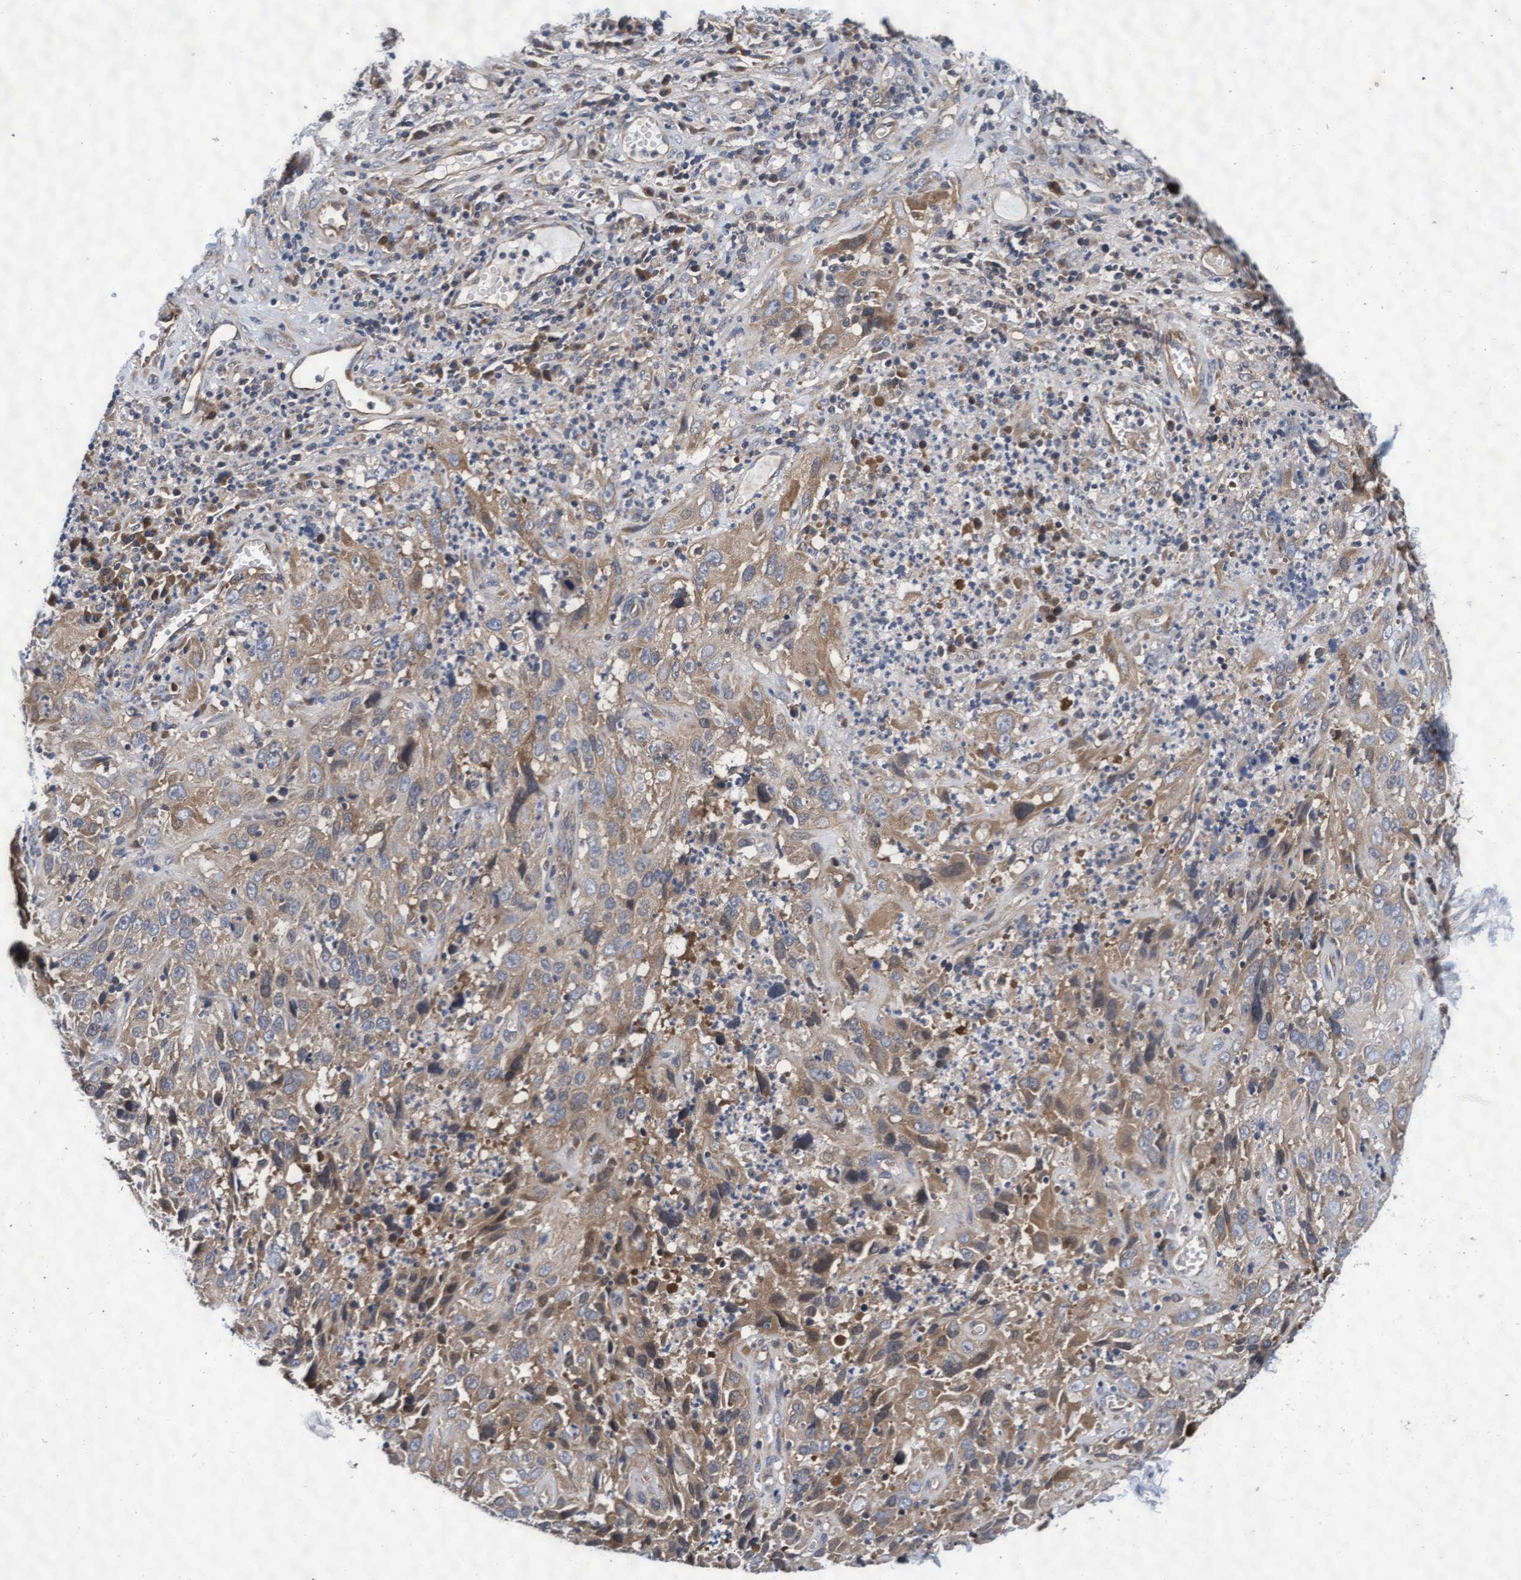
{"staining": {"intensity": "weak", "quantity": "25%-75%", "location": "cytoplasmic/membranous"}, "tissue": "cervical cancer", "cell_type": "Tumor cells", "image_type": "cancer", "snomed": [{"axis": "morphology", "description": "Squamous cell carcinoma, NOS"}, {"axis": "topography", "description": "Cervix"}], "caption": "IHC photomicrograph of neoplastic tissue: cervical cancer (squamous cell carcinoma) stained using immunohistochemistry demonstrates low levels of weak protein expression localized specifically in the cytoplasmic/membranous of tumor cells, appearing as a cytoplasmic/membranous brown color.", "gene": "EFCAB13", "patient": {"sex": "female", "age": 32}}